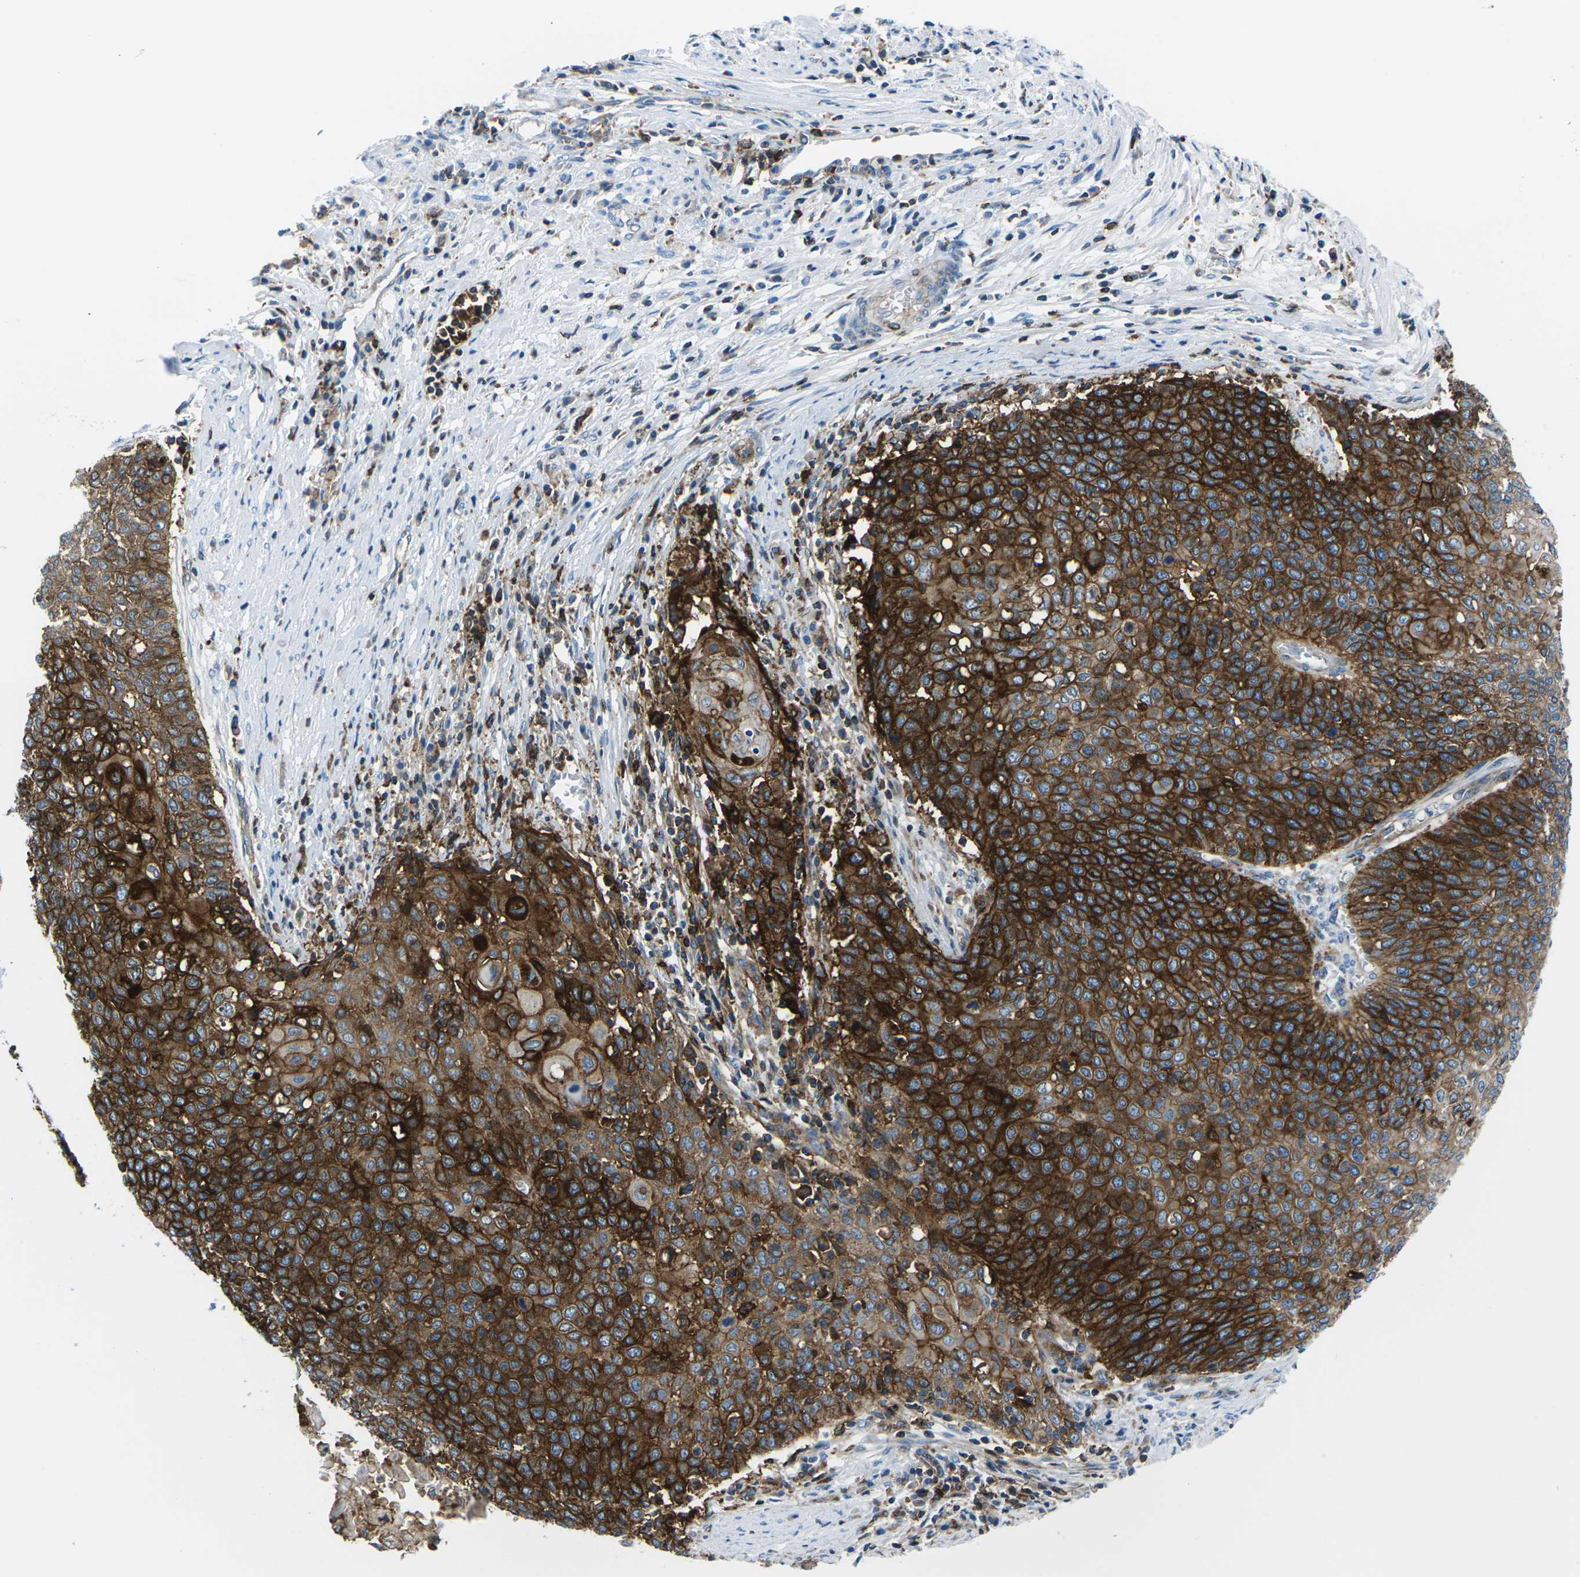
{"staining": {"intensity": "strong", "quantity": ">75%", "location": "cytoplasmic/membranous"}, "tissue": "cervical cancer", "cell_type": "Tumor cells", "image_type": "cancer", "snomed": [{"axis": "morphology", "description": "Squamous cell carcinoma, NOS"}, {"axis": "topography", "description": "Cervix"}], "caption": "Tumor cells show high levels of strong cytoplasmic/membranous expression in approximately >75% of cells in cervical squamous cell carcinoma. Immunohistochemistry (ihc) stains the protein in brown and the nuclei are stained blue.", "gene": "SOCS4", "patient": {"sex": "female", "age": 39}}